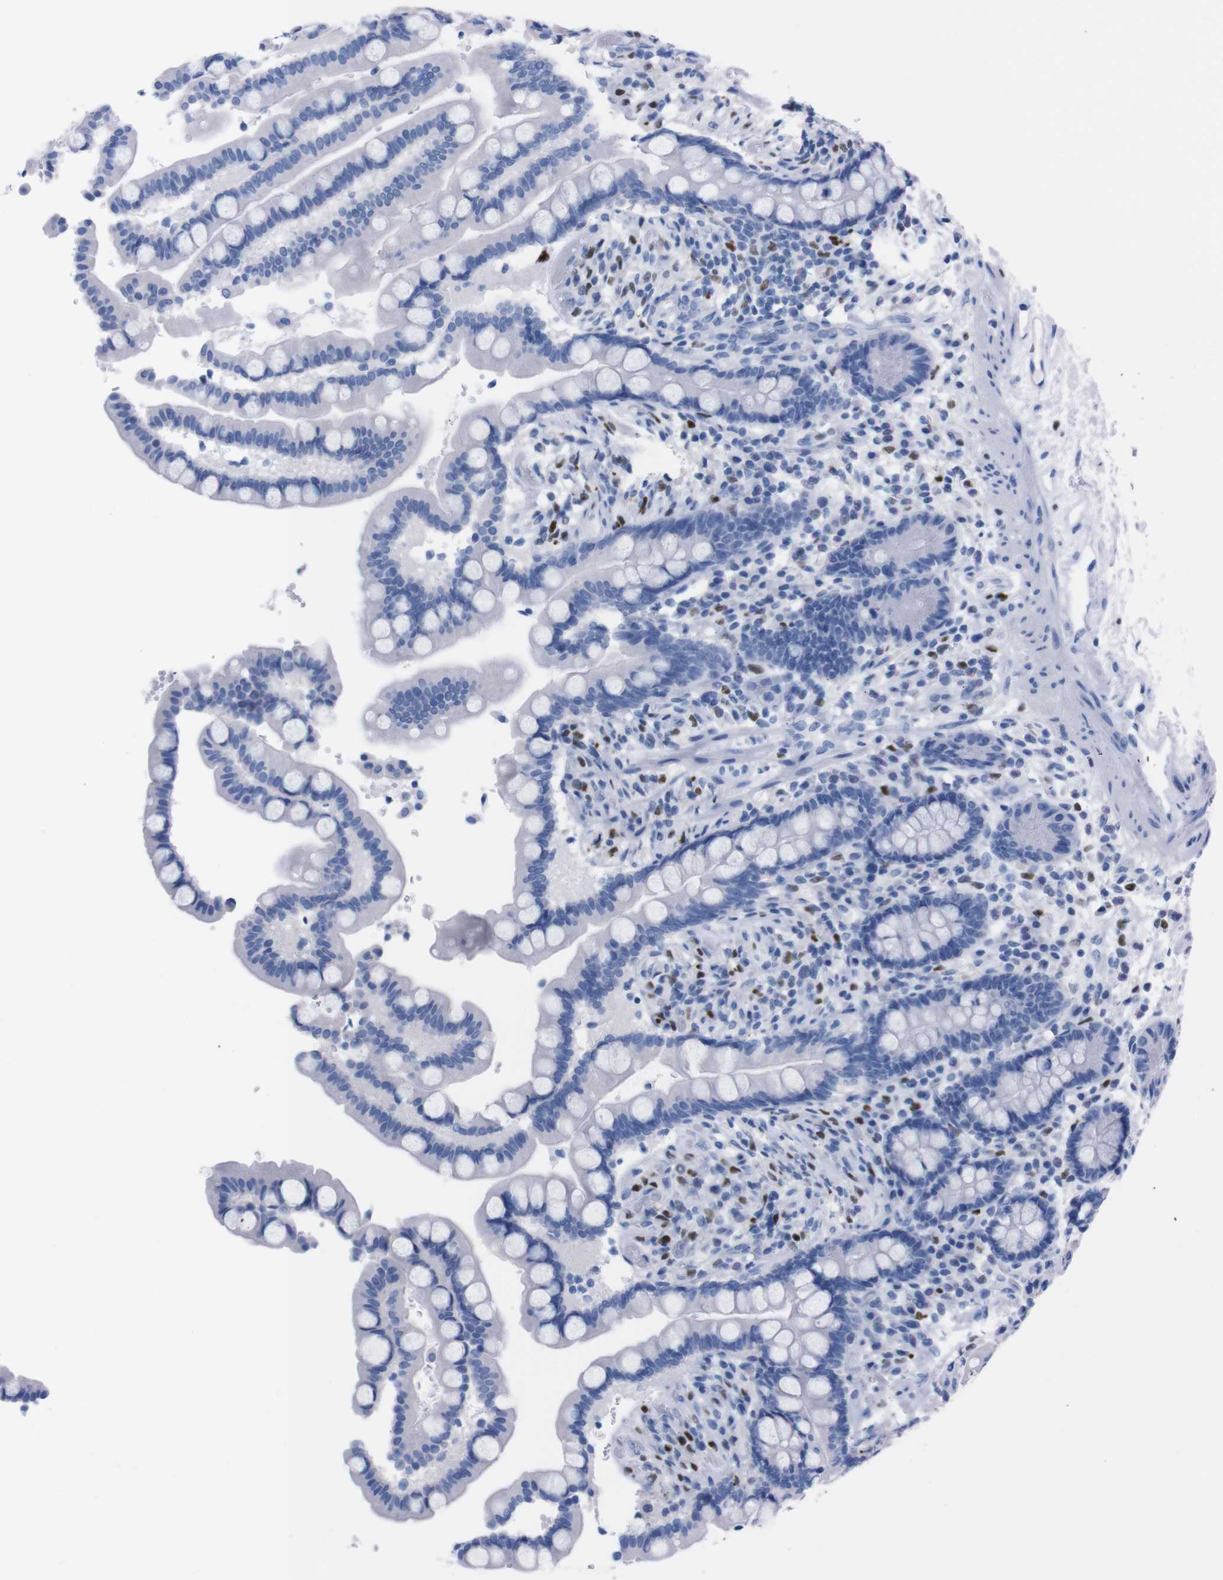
{"staining": {"intensity": "negative", "quantity": "none", "location": "none"}, "tissue": "colon", "cell_type": "Endothelial cells", "image_type": "normal", "snomed": [{"axis": "morphology", "description": "Normal tissue, NOS"}, {"axis": "topography", "description": "Colon"}], "caption": "DAB (3,3'-diaminobenzidine) immunohistochemical staining of benign colon shows no significant expression in endothelial cells. The staining is performed using DAB (3,3'-diaminobenzidine) brown chromogen with nuclei counter-stained in using hematoxylin.", "gene": "P2RY12", "patient": {"sex": "male", "age": 73}}